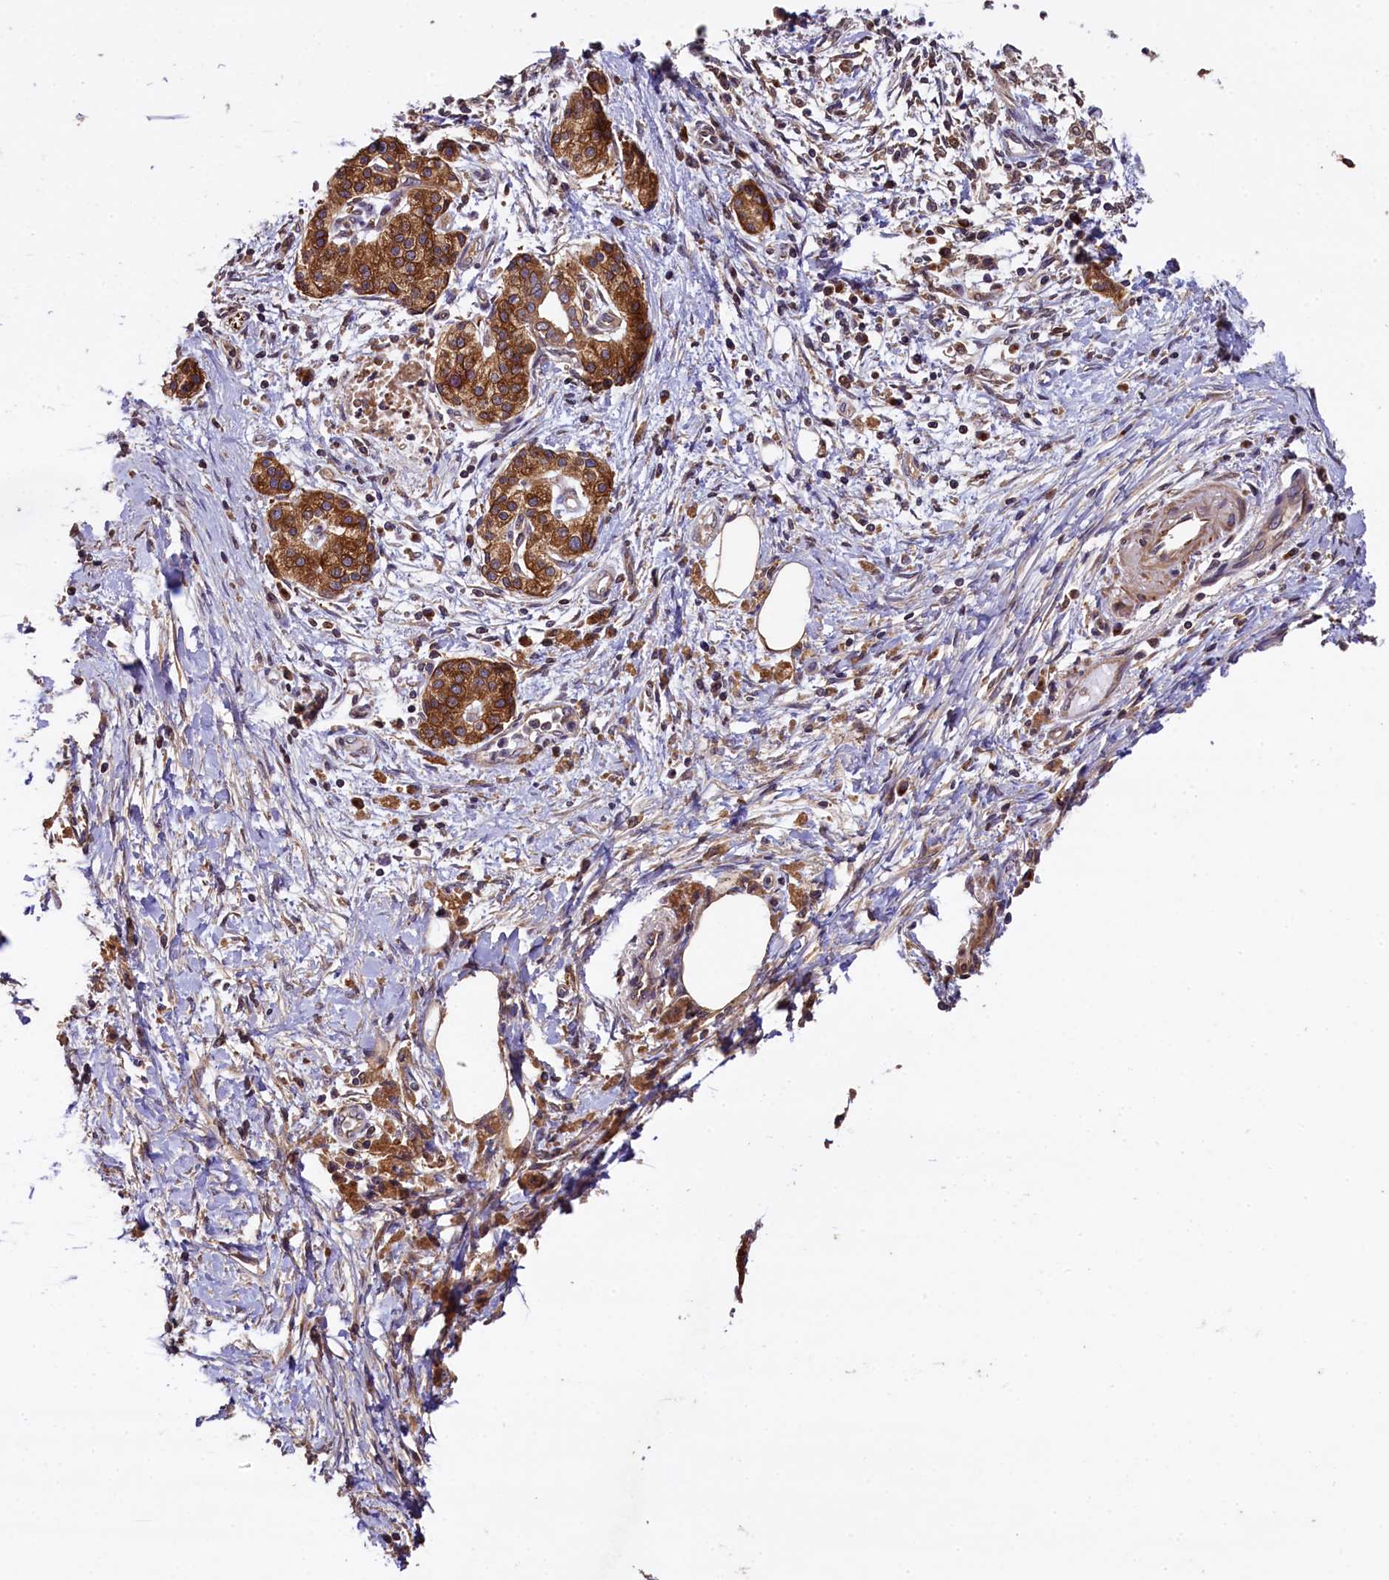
{"staining": {"intensity": "strong", "quantity": ">75%", "location": "cytoplasmic/membranous"}, "tissue": "pancreatic cancer", "cell_type": "Tumor cells", "image_type": "cancer", "snomed": [{"axis": "morphology", "description": "Adenocarcinoma, NOS"}, {"axis": "topography", "description": "Pancreas"}], "caption": "Brown immunohistochemical staining in human pancreatic cancer demonstrates strong cytoplasmic/membranous staining in approximately >75% of tumor cells.", "gene": "KLC2", "patient": {"sex": "male", "age": 58}}